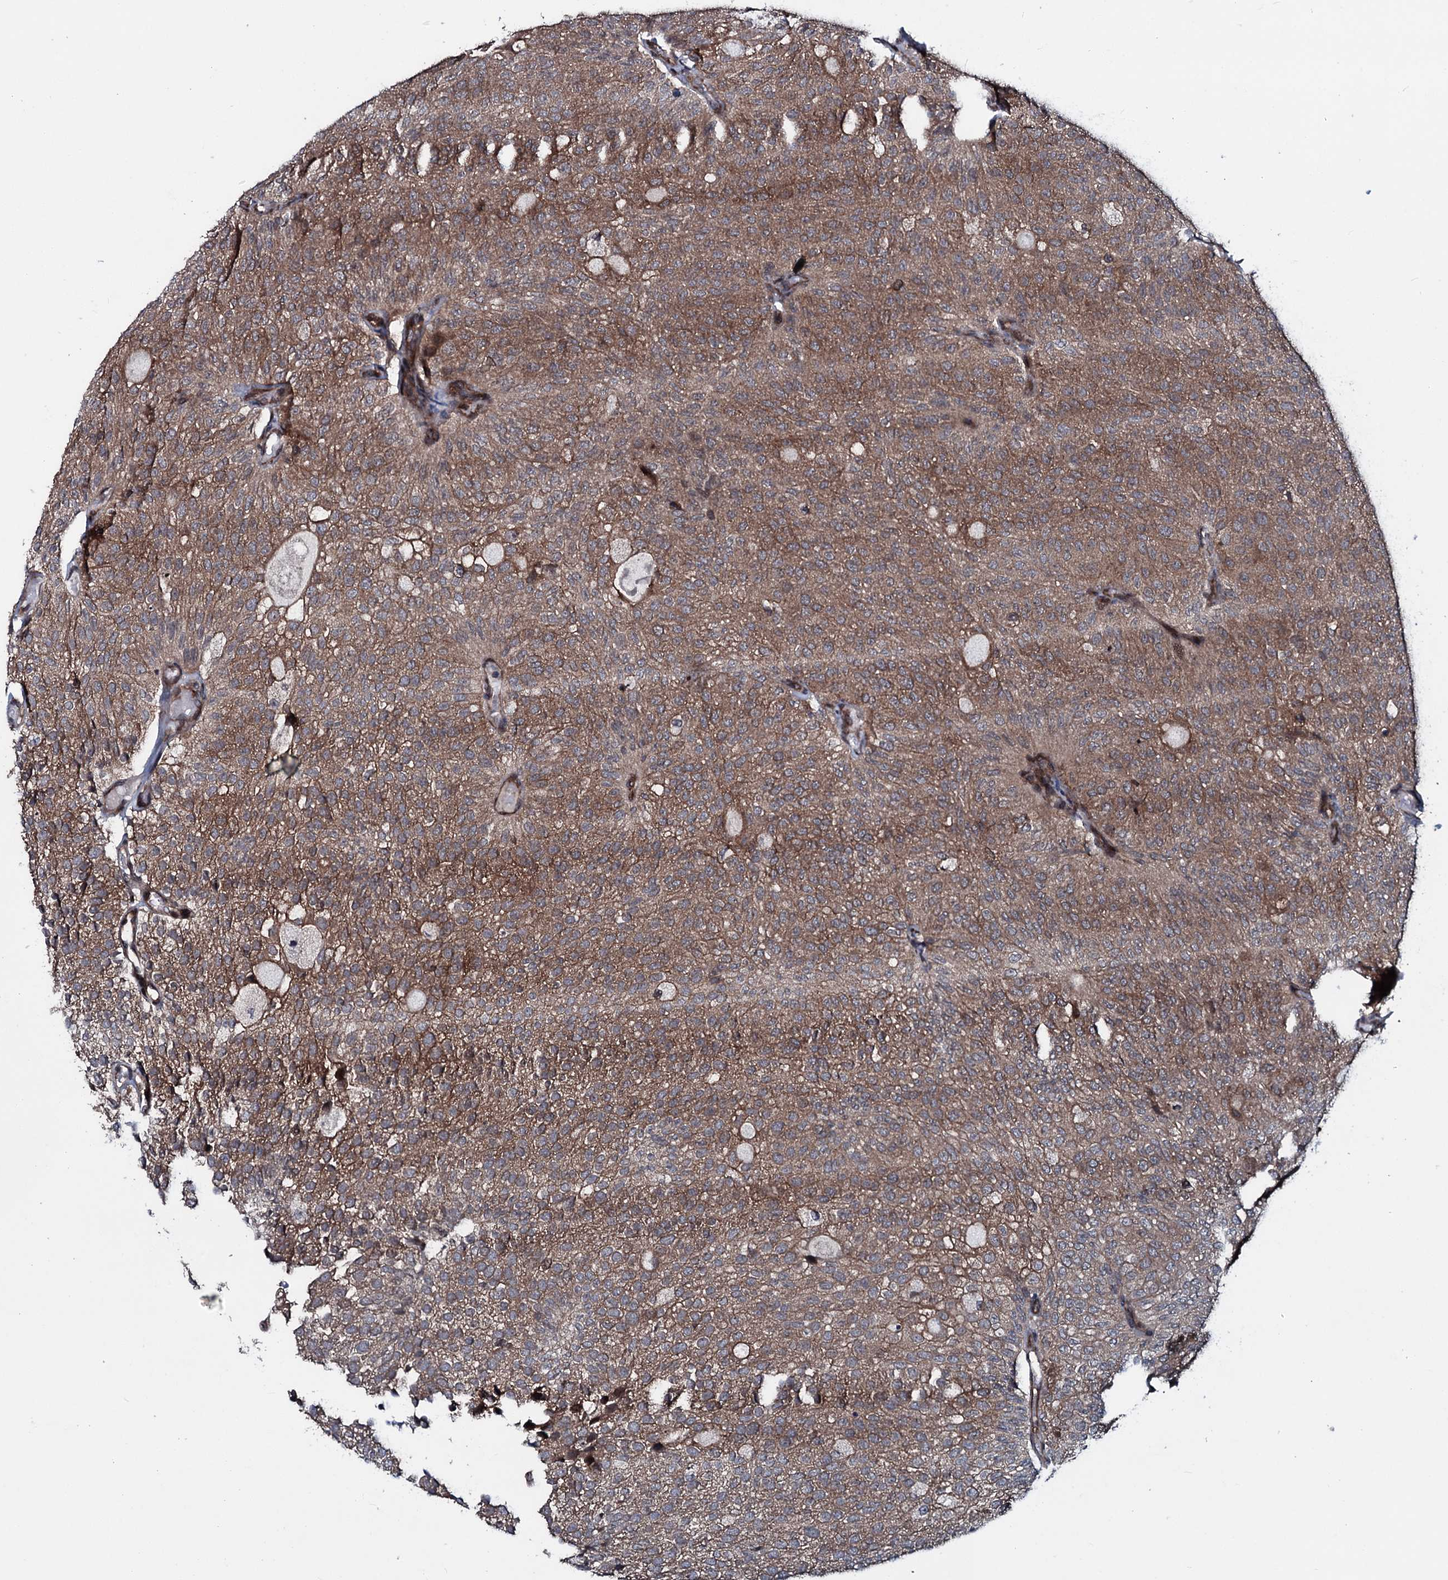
{"staining": {"intensity": "moderate", "quantity": ">75%", "location": "cytoplasmic/membranous"}, "tissue": "urothelial cancer", "cell_type": "Tumor cells", "image_type": "cancer", "snomed": [{"axis": "morphology", "description": "Urothelial carcinoma, Low grade"}, {"axis": "topography", "description": "Urinary bladder"}], "caption": "Moderate cytoplasmic/membranous positivity is appreciated in about >75% of tumor cells in urothelial cancer.", "gene": "OGFOD2", "patient": {"sex": "male", "age": 78}}